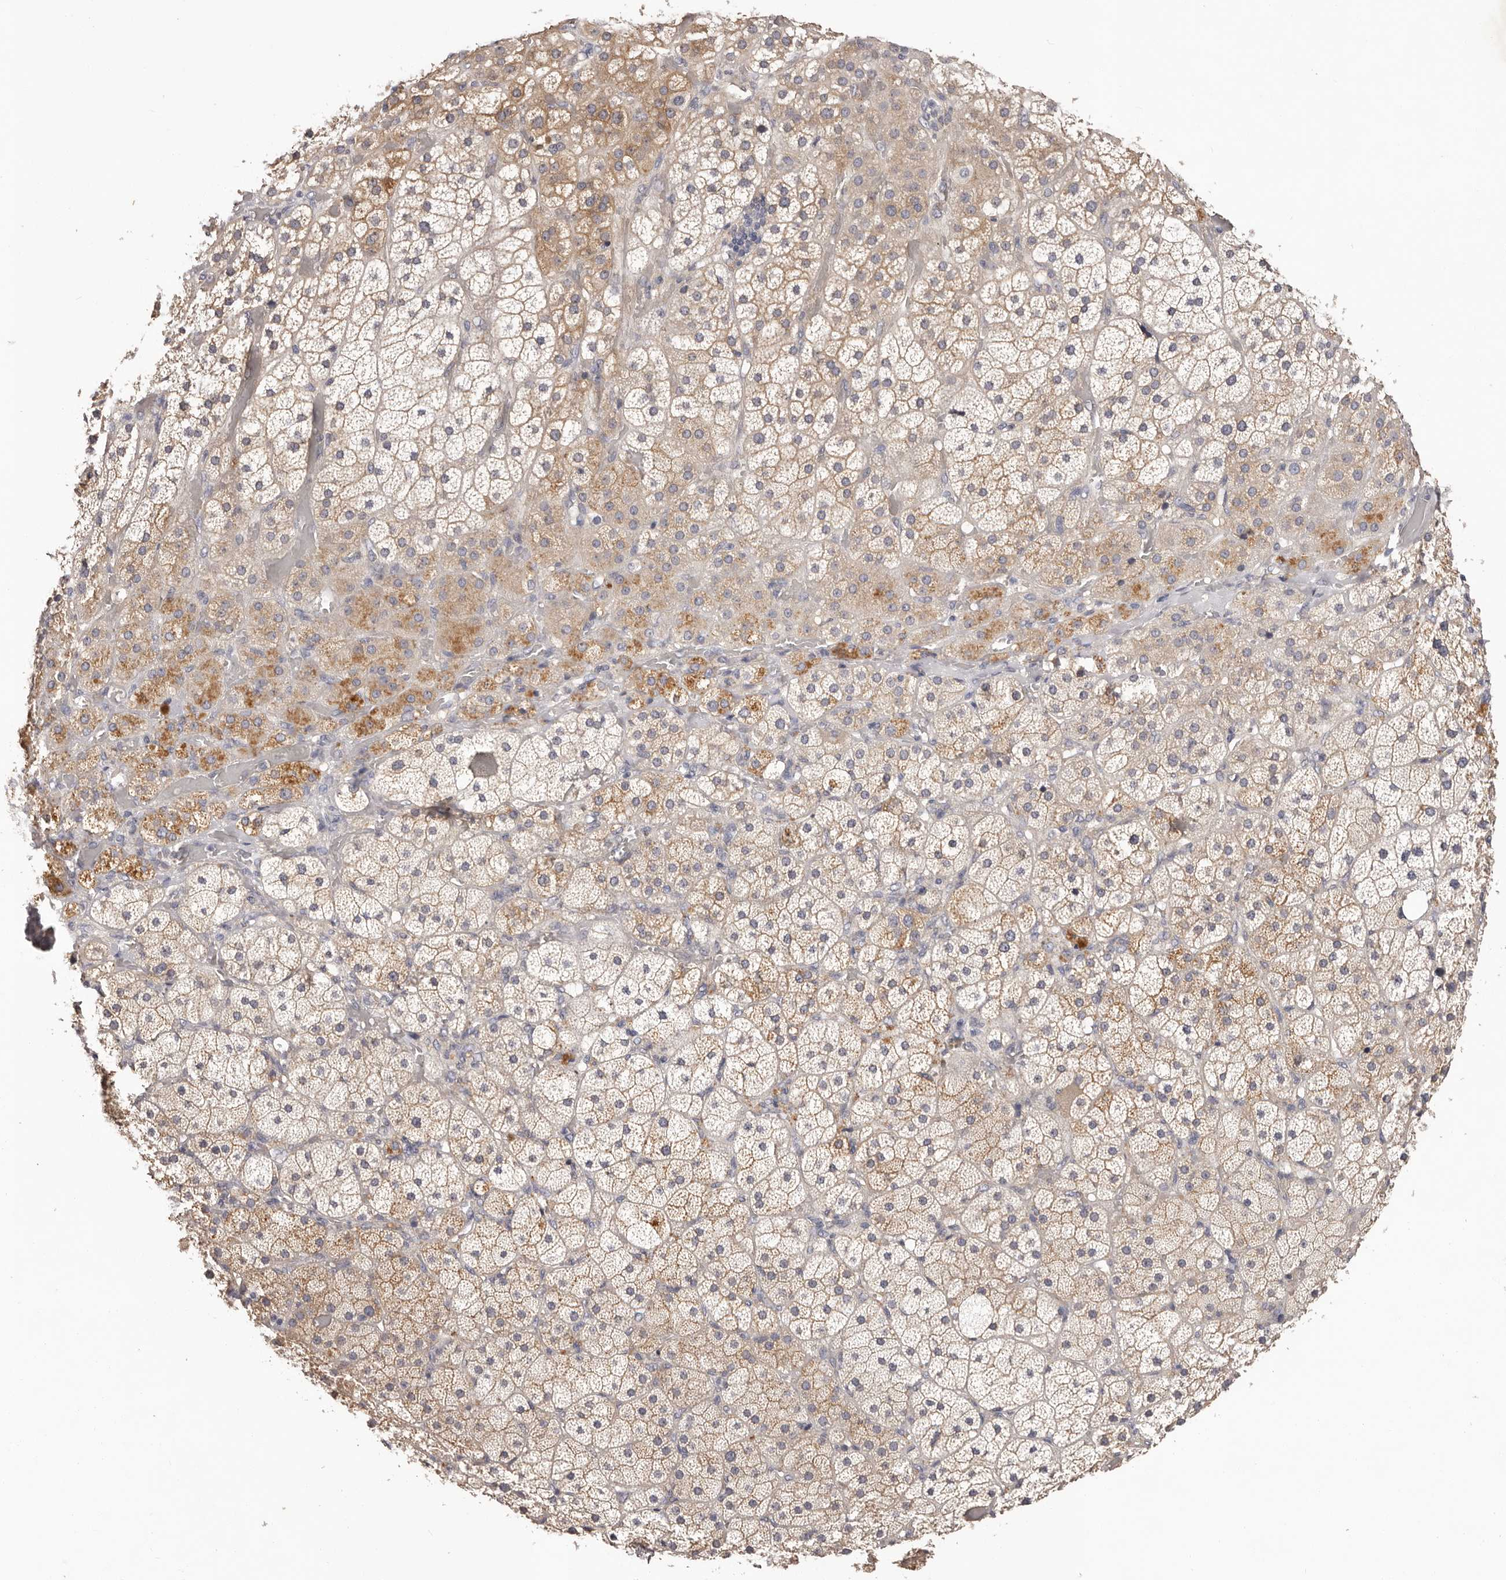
{"staining": {"intensity": "moderate", "quantity": ">75%", "location": "cytoplasmic/membranous"}, "tissue": "adrenal gland", "cell_type": "Glandular cells", "image_type": "normal", "snomed": [{"axis": "morphology", "description": "Normal tissue, NOS"}, {"axis": "topography", "description": "Adrenal gland"}], "caption": "This image demonstrates immunohistochemistry staining of normal adrenal gland, with medium moderate cytoplasmic/membranous positivity in approximately >75% of glandular cells.", "gene": "LTV1", "patient": {"sex": "male", "age": 57}}